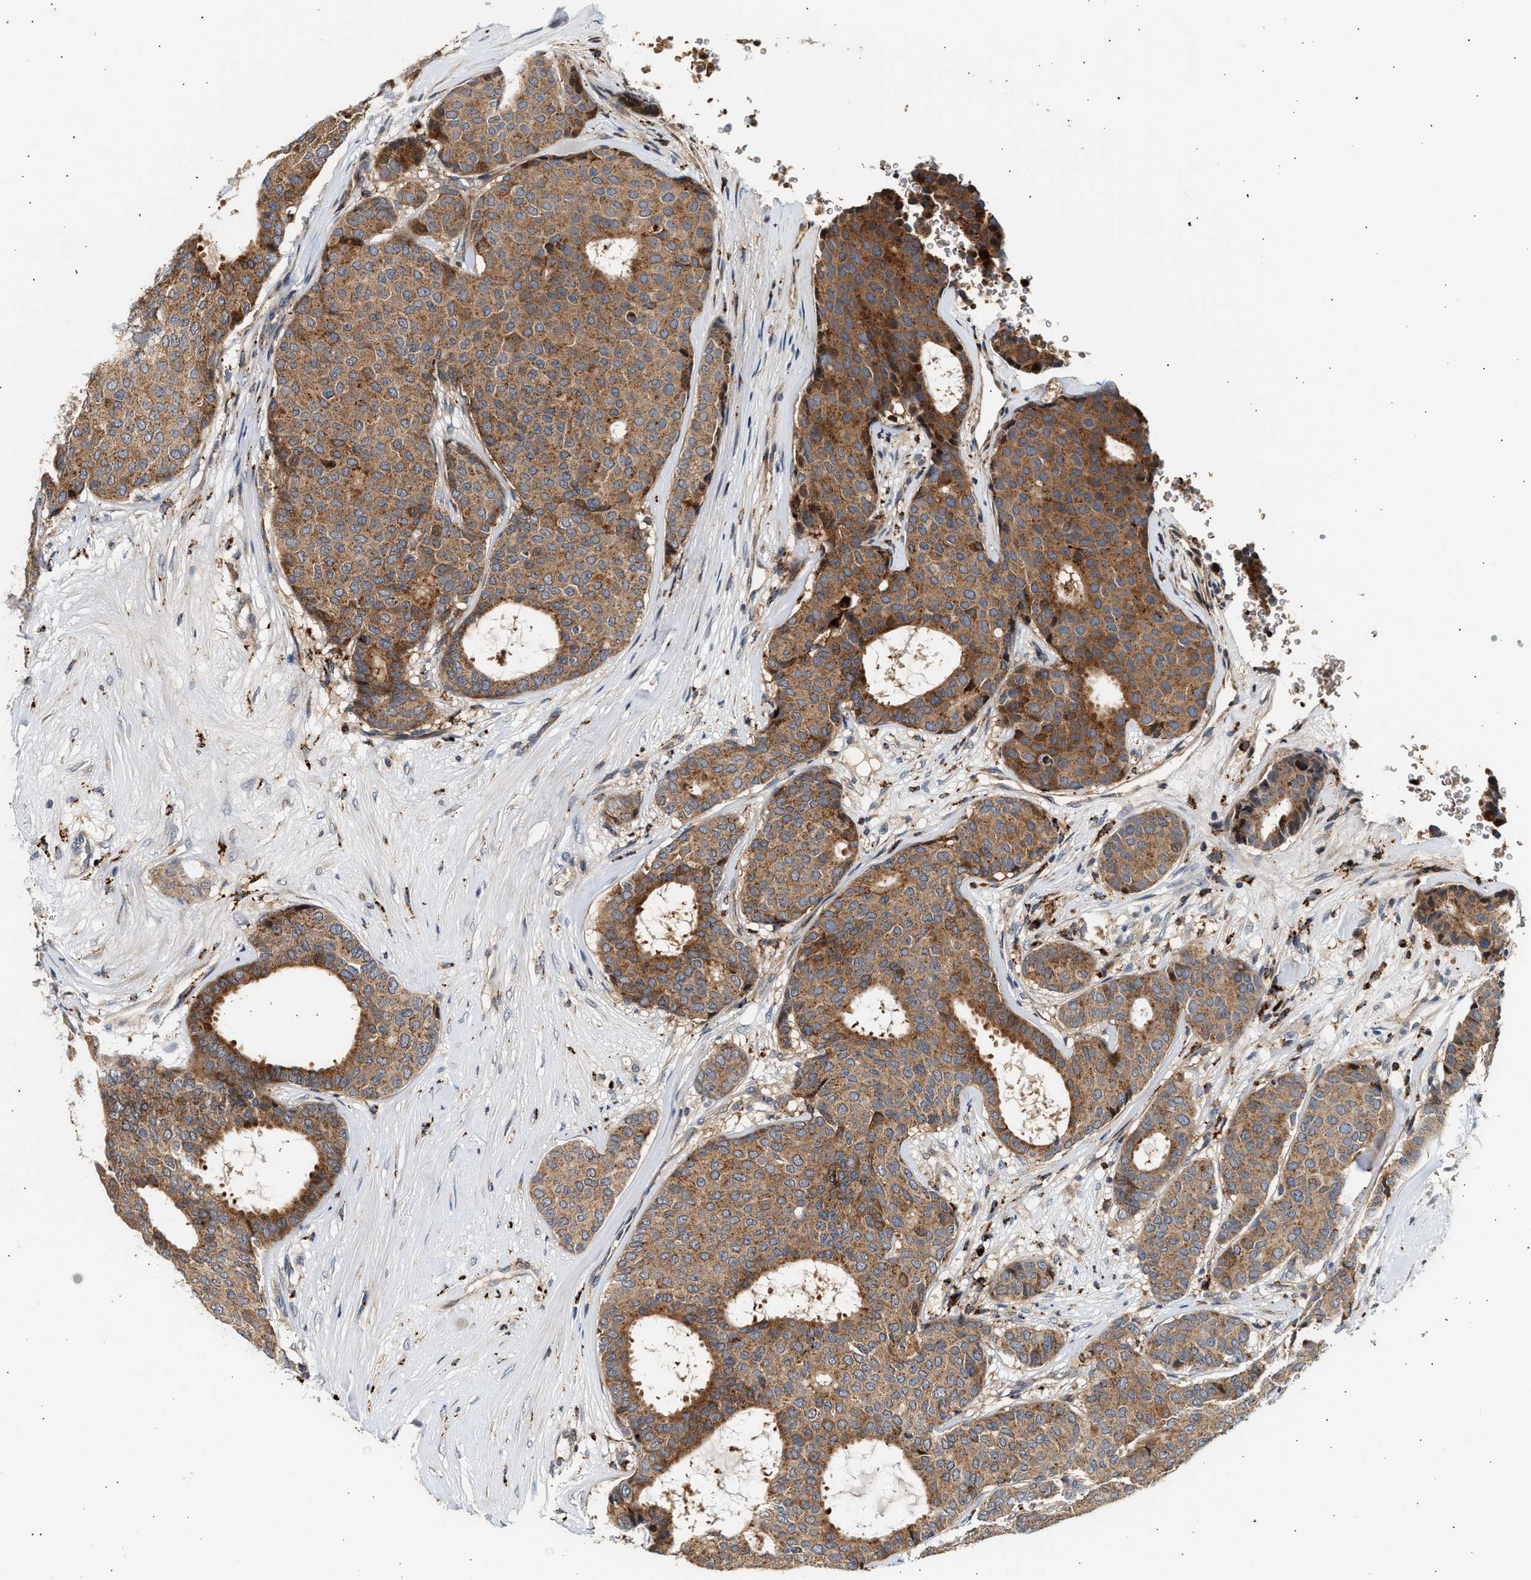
{"staining": {"intensity": "moderate", "quantity": ">75%", "location": "cytoplasmic/membranous"}, "tissue": "breast cancer", "cell_type": "Tumor cells", "image_type": "cancer", "snomed": [{"axis": "morphology", "description": "Duct carcinoma"}, {"axis": "topography", "description": "Breast"}], "caption": "Immunohistochemistry (IHC) (DAB (3,3'-diaminobenzidine)) staining of breast cancer (invasive ductal carcinoma) shows moderate cytoplasmic/membranous protein positivity in approximately >75% of tumor cells. (DAB (3,3'-diaminobenzidine) IHC with brightfield microscopy, high magnification).", "gene": "PLD3", "patient": {"sex": "female", "age": 75}}